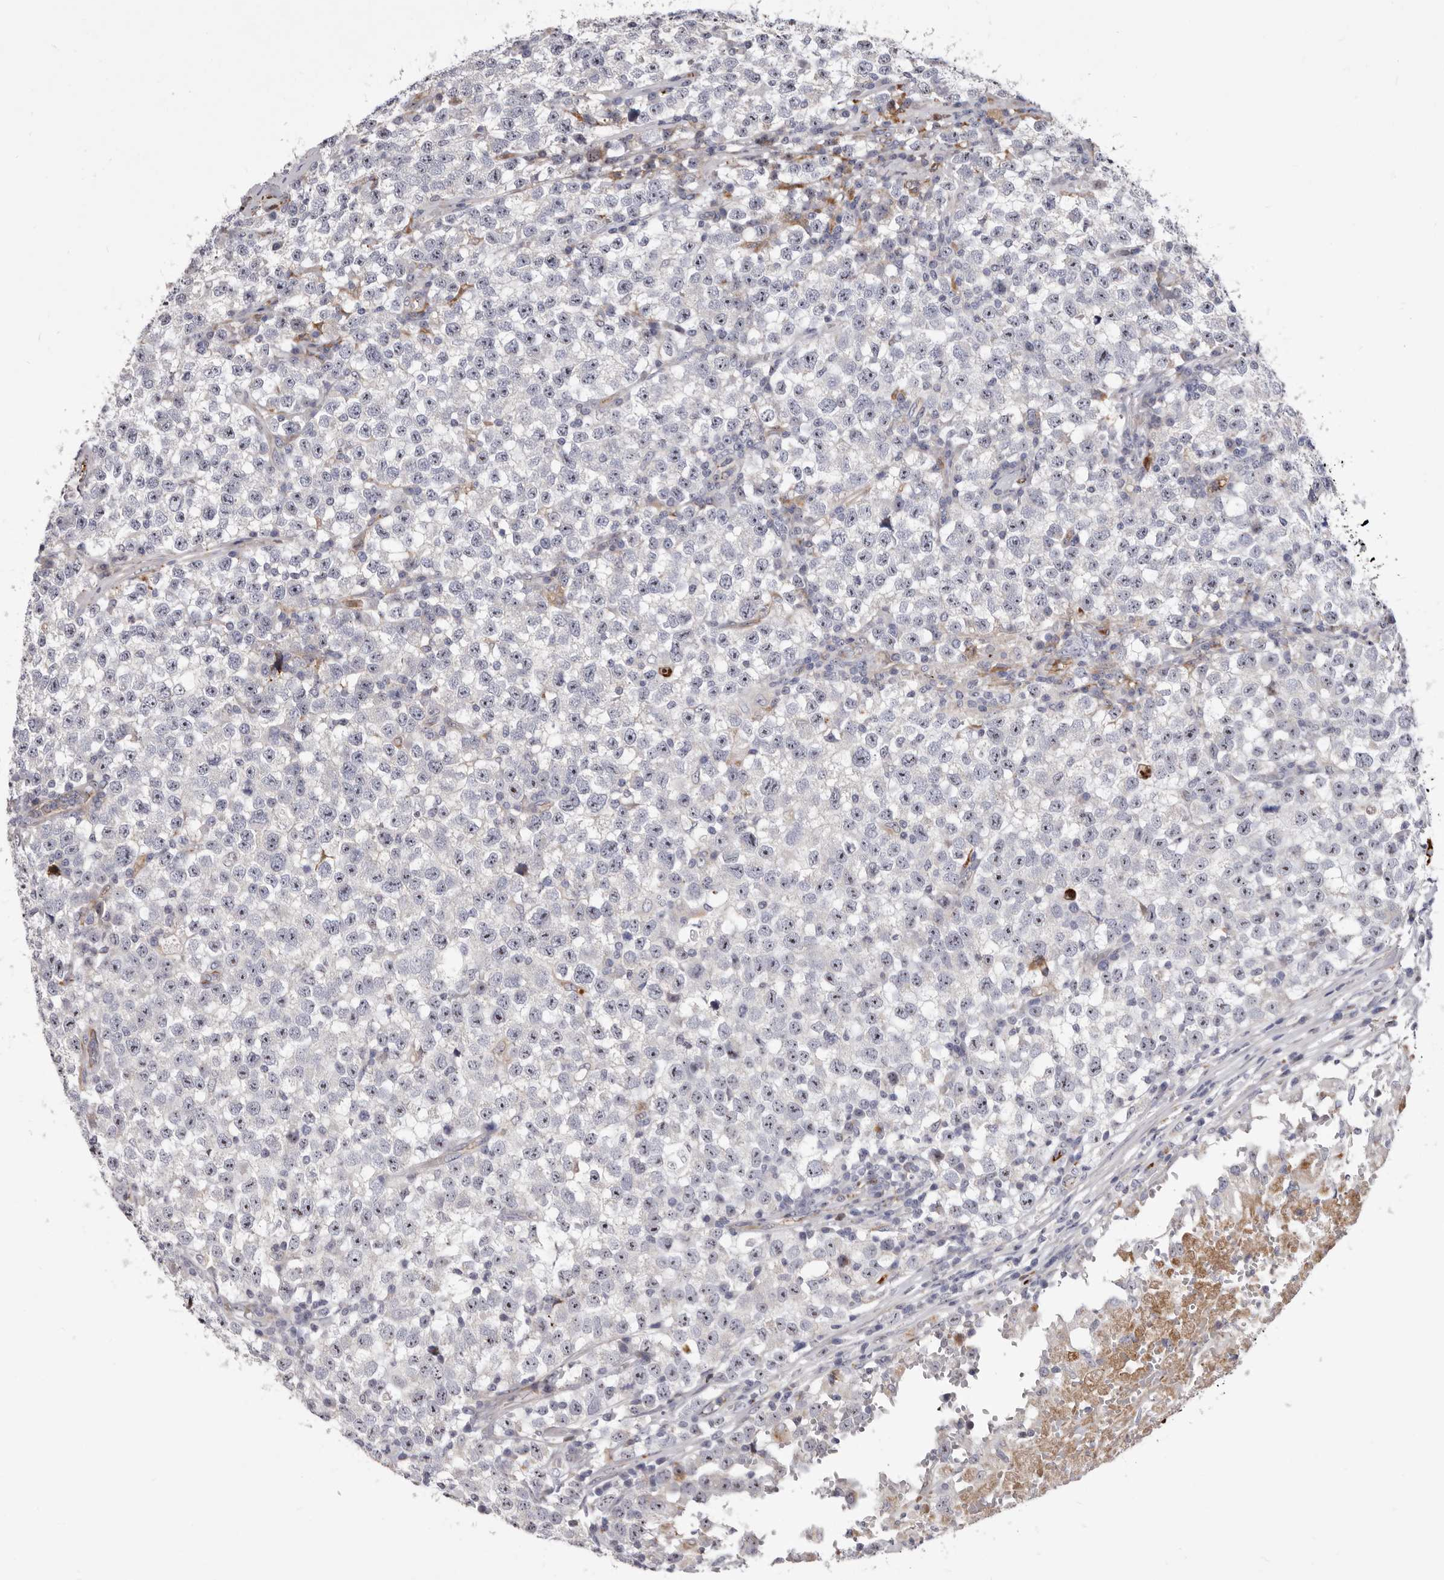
{"staining": {"intensity": "negative", "quantity": "none", "location": "none"}, "tissue": "testis cancer", "cell_type": "Tumor cells", "image_type": "cancer", "snomed": [{"axis": "morphology", "description": "Seminoma, NOS"}, {"axis": "topography", "description": "Testis"}], "caption": "Immunohistochemistry of testis seminoma reveals no positivity in tumor cells. (Stains: DAB IHC with hematoxylin counter stain, Microscopy: brightfield microscopy at high magnification).", "gene": "NUBPL", "patient": {"sex": "male", "age": 22}}